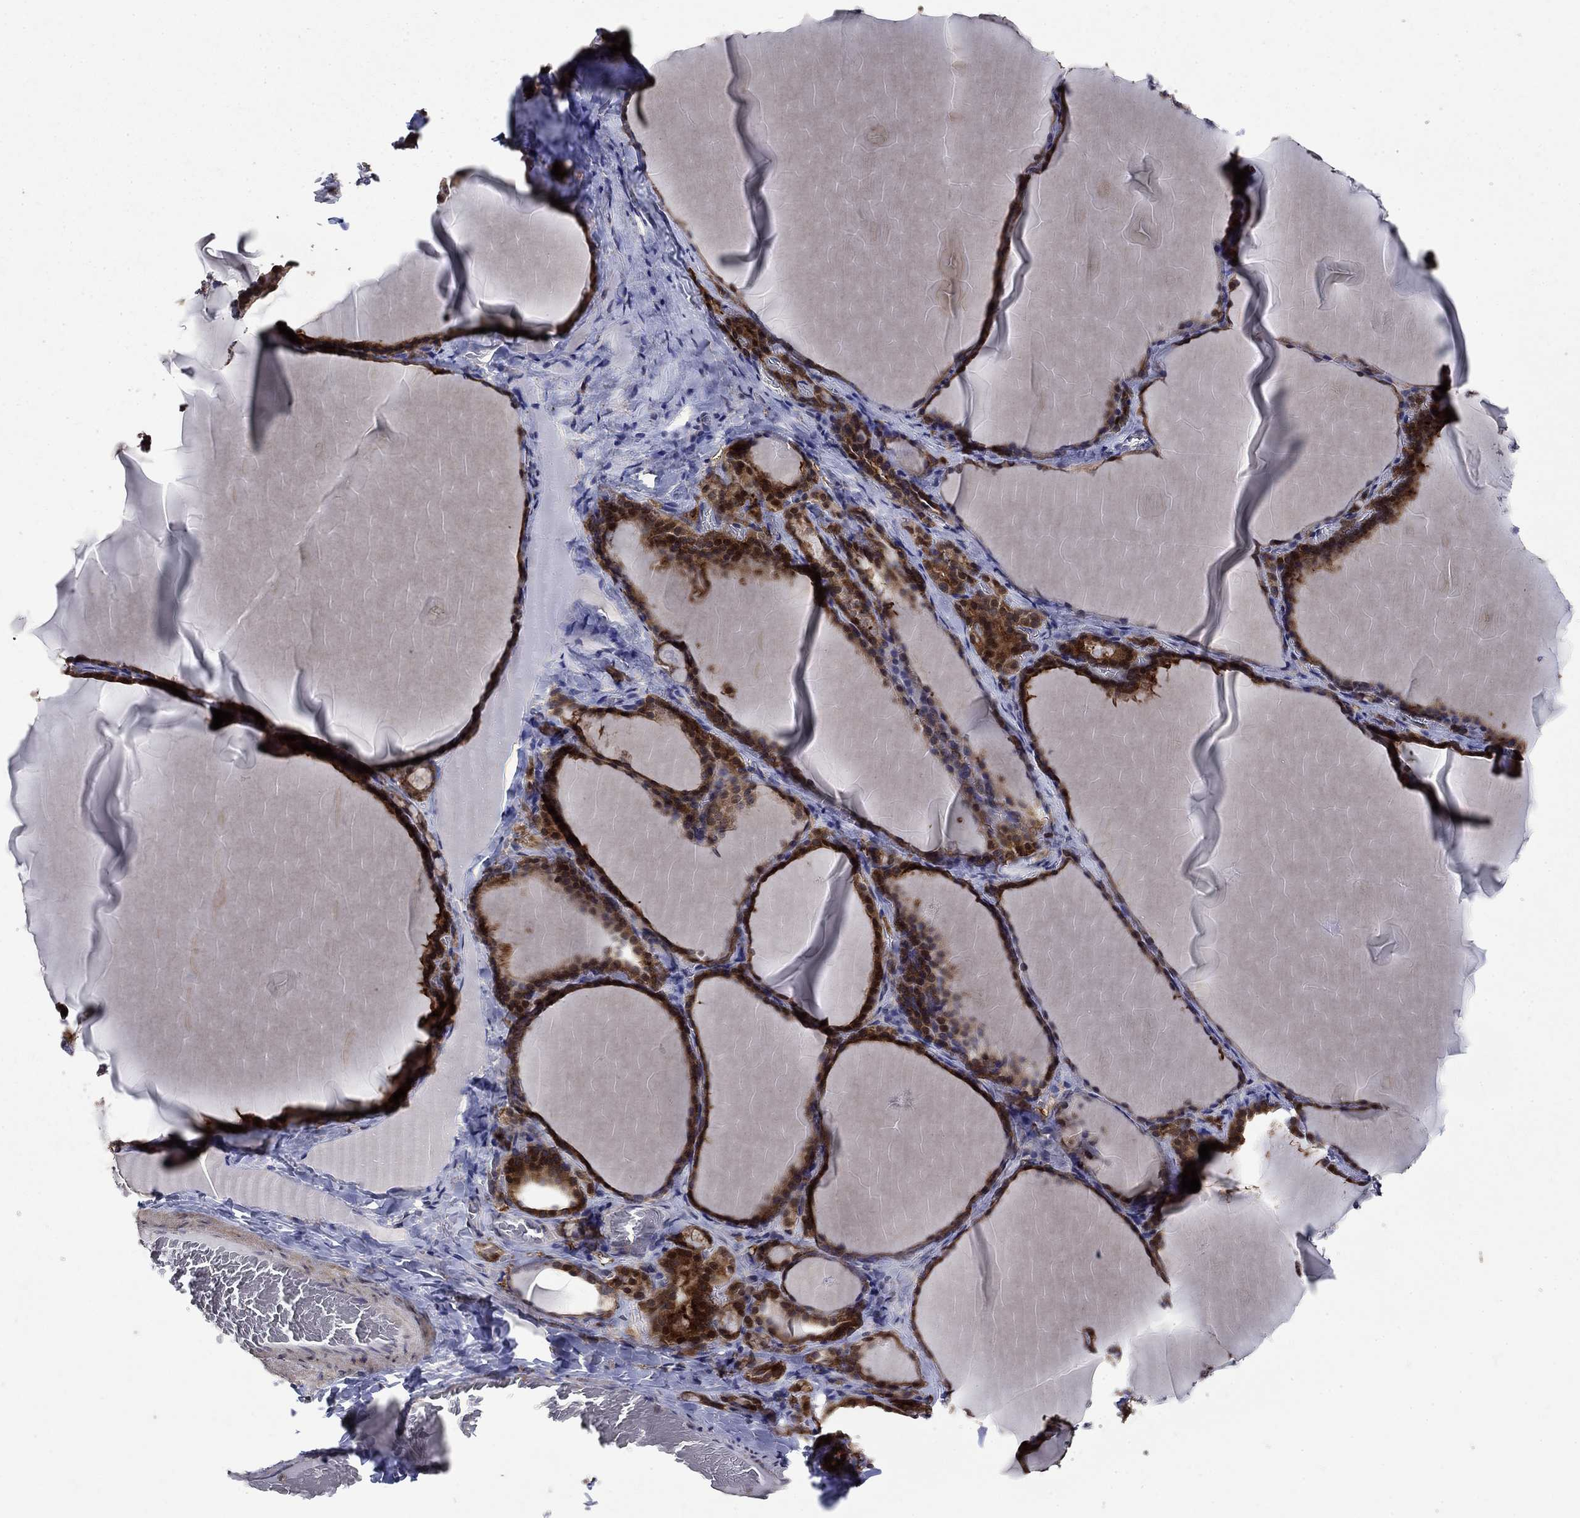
{"staining": {"intensity": "strong", "quantity": ">75%", "location": "cytoplasmic/membranous"}, "tissue": "thyroid gland", "cell_type": "Glandular cells", "image_type": "normal", "snomed": [{"axis": "morphology", "description": "Normal tissue, NOS"}, {"axis": "morphology", "description": "Hyperplasia, NOS"}, {"axis": "topography", "description": "Thyroid gland"}], "caption": "This photomicrograph shows normal thyroid gland stained with immunohistochemistry (IHC) to label a protein in brown. The cytoplasmic/membranous of glandular cells show strong positivity for the protein. Nuclei are counter-stained blue.", "gene": "DVL1", "patient": {"sex": "female", "age": 27}}